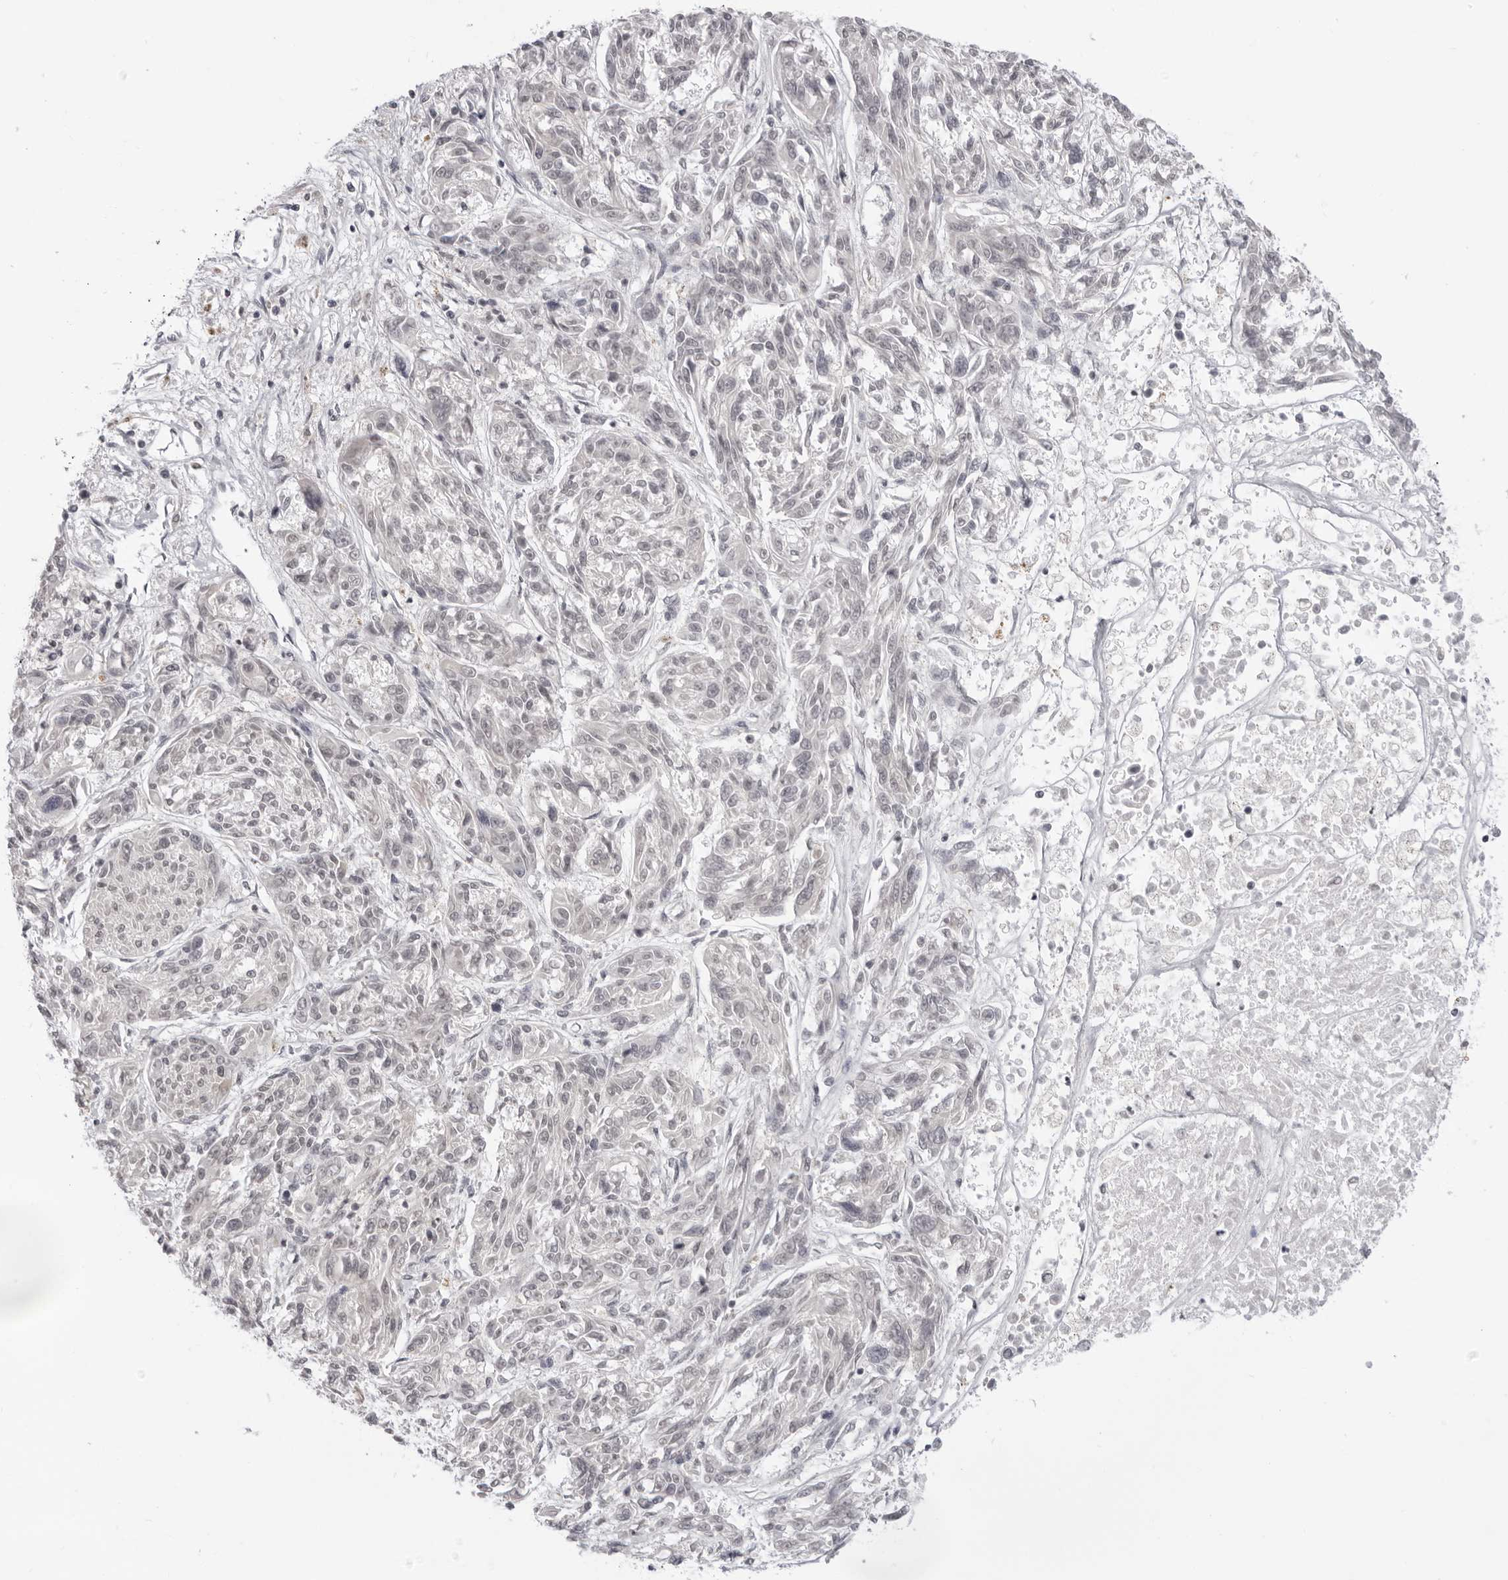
{"staining": {"intensity": "negative", "quantity": "none", "location": "none"}, "tissue": "melanoma", "cell_type": "Tumor cells", "image_type": "cancer", "snomed": [{"axis": "morphology", "description": "Malignant melanoma, NOS"}, {"axis": "topography", "description": "Skin"}], "caption": "This is an immunohistochemistry (IHC) image of malignant melanoma. There is no staining in tumor cells.", "gene": "ACP6", "patient": {"sex": "male", "age": 53}}